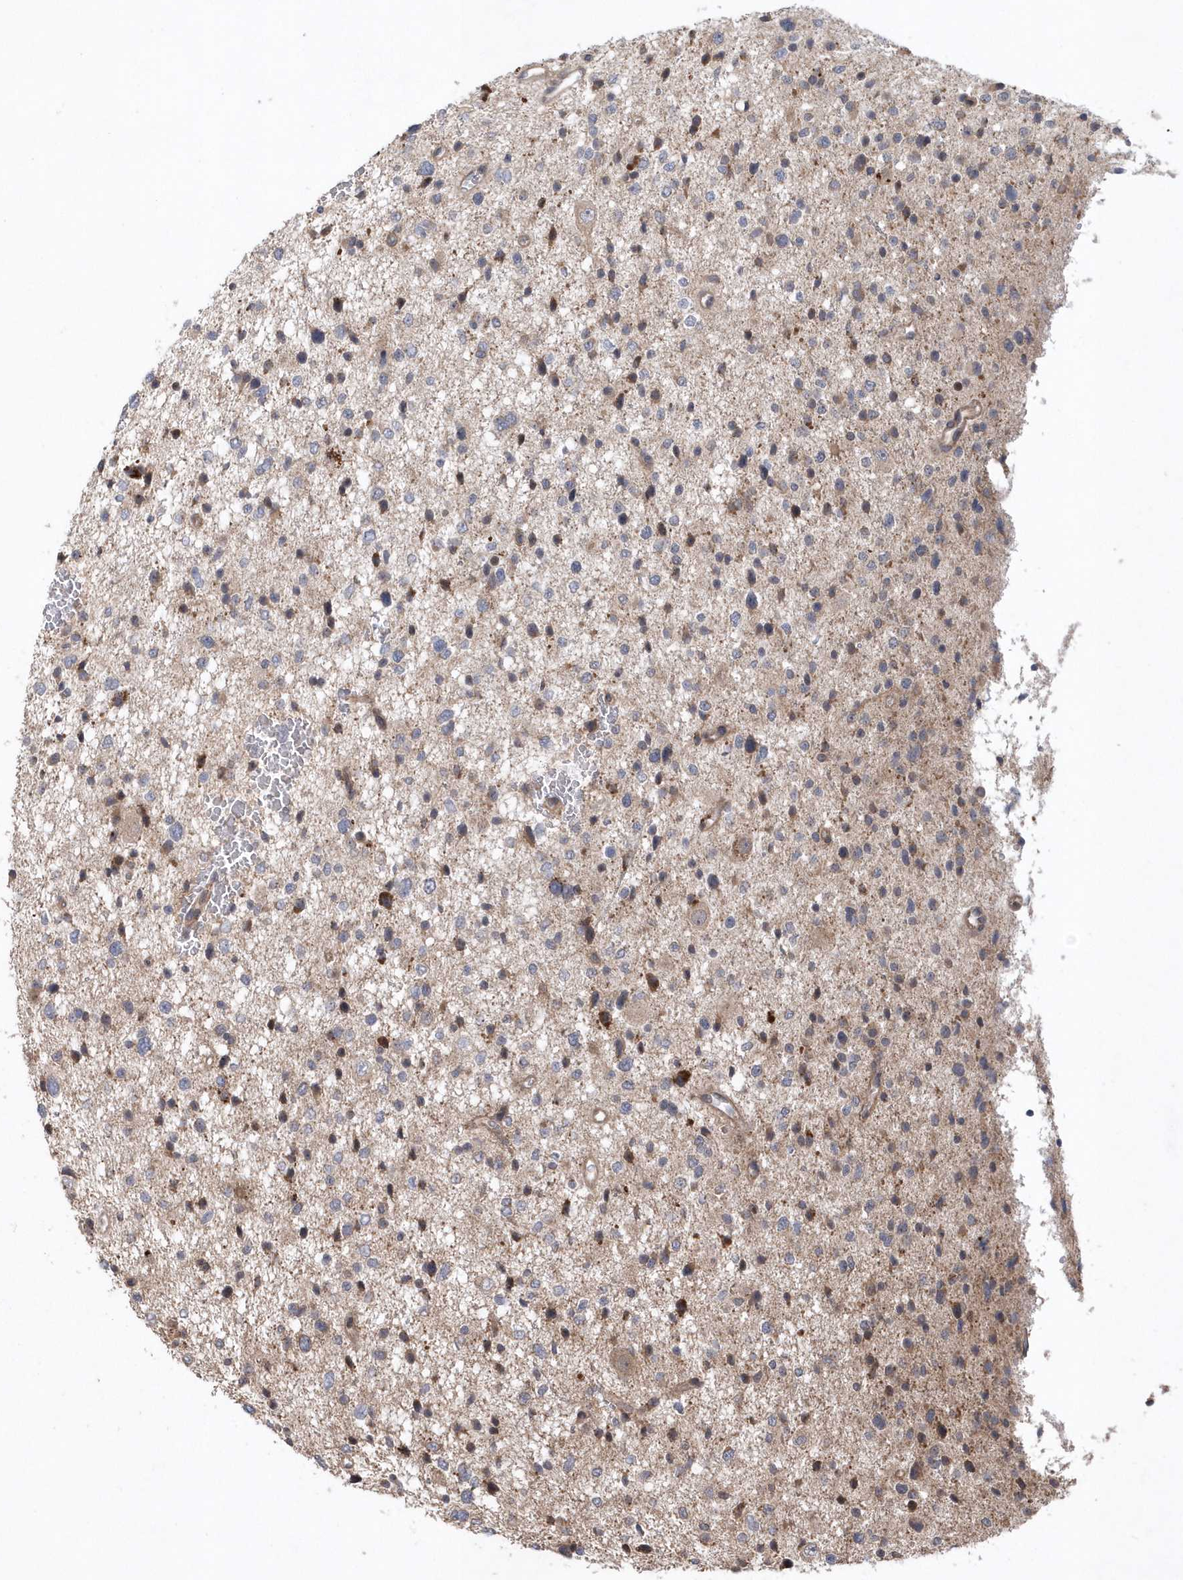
{"staining": {"intensity": "weak", "quantity": "<25%", "location": "cytoplasmic/membranous"}, "tissue": "glioma", "cell_type": "Tumor cells", "image_type": "cancer", "snomed": [{"axis": "morphology", "description": "Glioma, malignant, Low grade"}, {"axis": "topography", "description": "Brain"}], "caption": "Malignant glioma (low-grade) was stained to show a protein in brown. There is no significant staining in tumor cells.", "gene": "HMGCS1", "patient": {"sex": "female", "age": 37}}